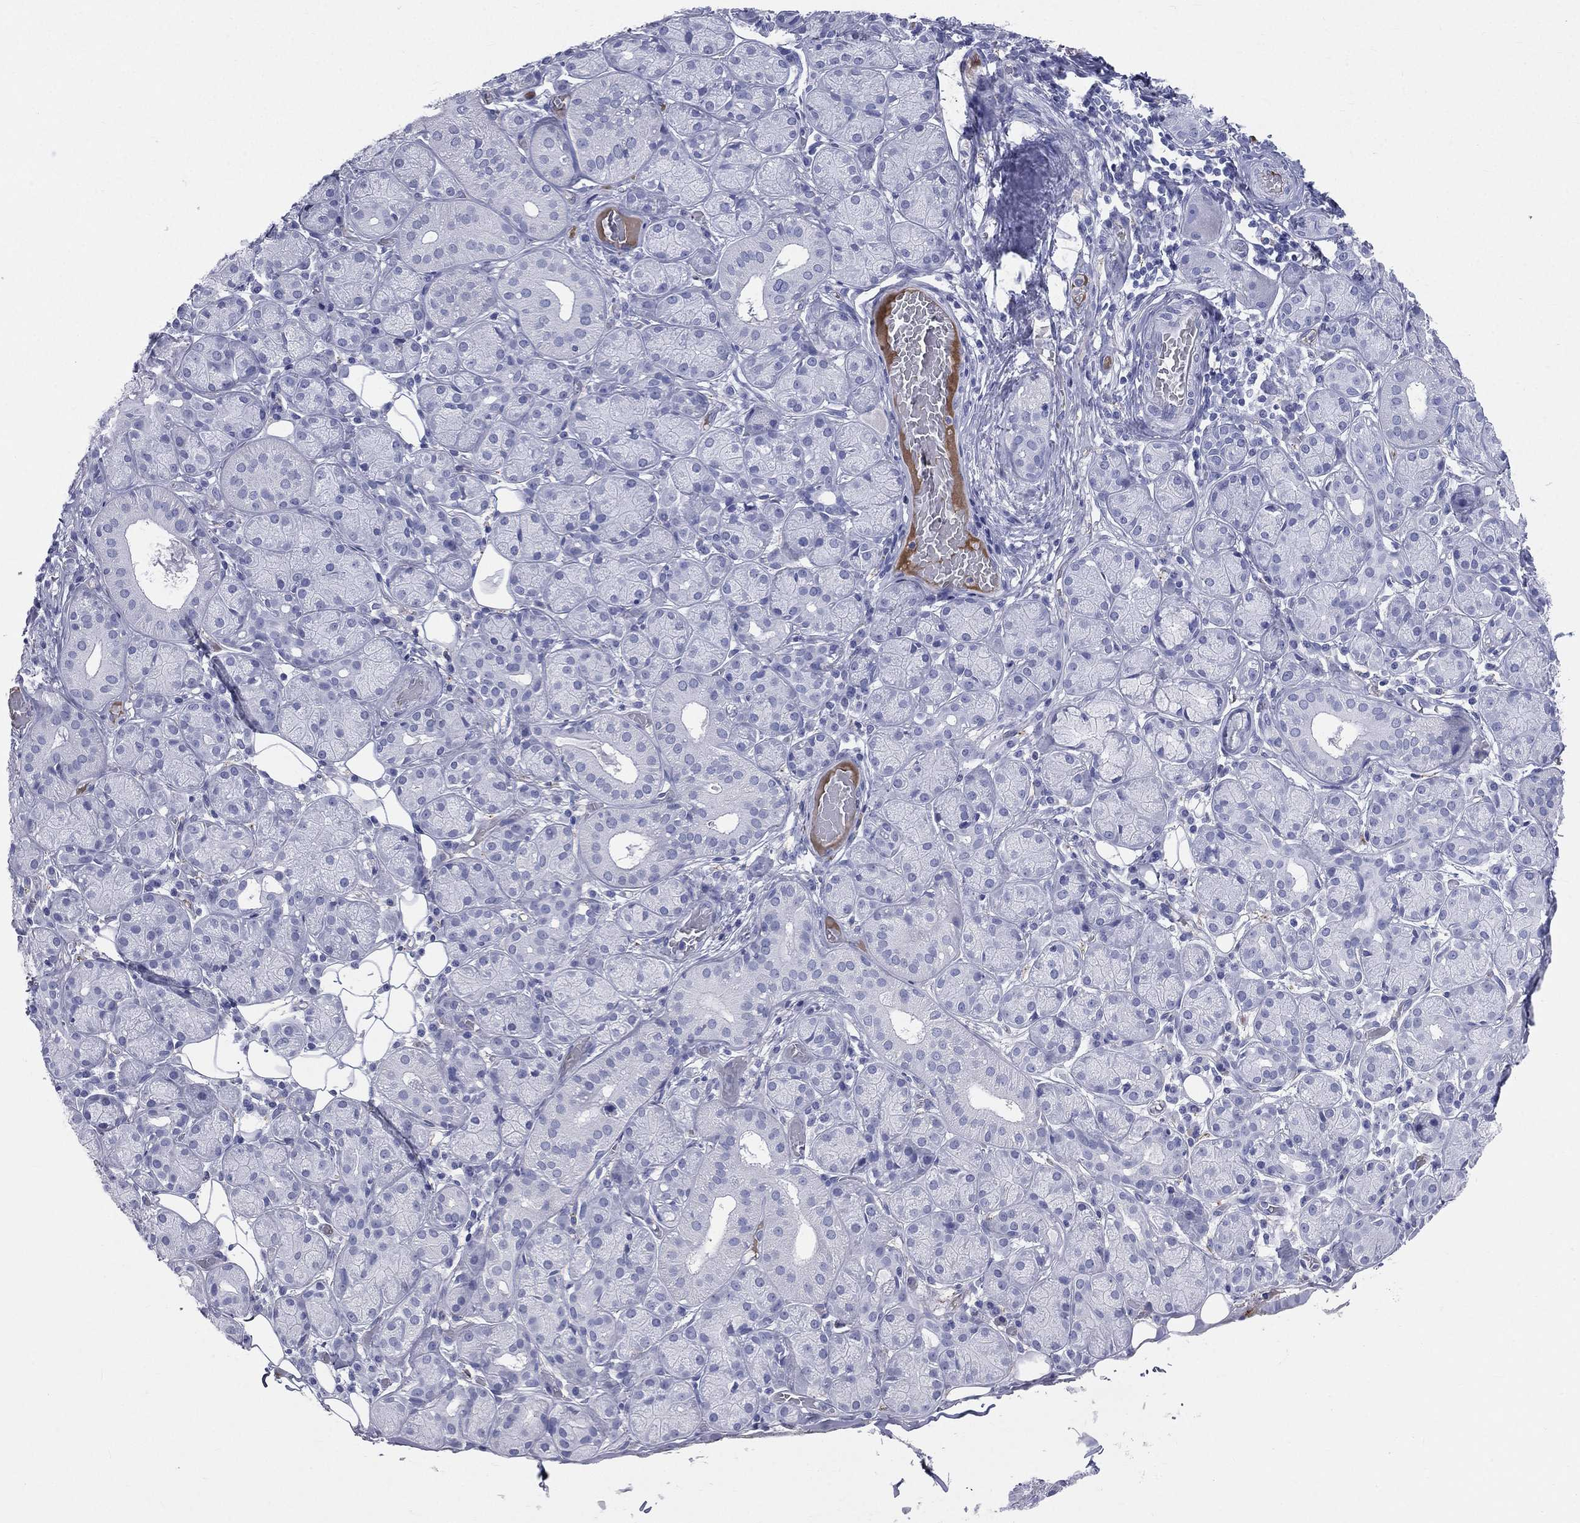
{"staining": {"intensity": "negative", "quantity": "none", "location": "none"}, "tissue": "salivary gland", "cell_type": "Glandular cells", "image_type": "normal", "snomed": [{"axis": "morphology", "description": "Normal tissue, NOS"}, {"axis": "topography", "description": "Salivary gland"}], "caption": "This is an immunohistochemistry (IHC) histopathology image of normal salivary gland. There is no positivity in glandular cells.", "gene": "HP", "patient": {"sex": "male", "age": 71}}